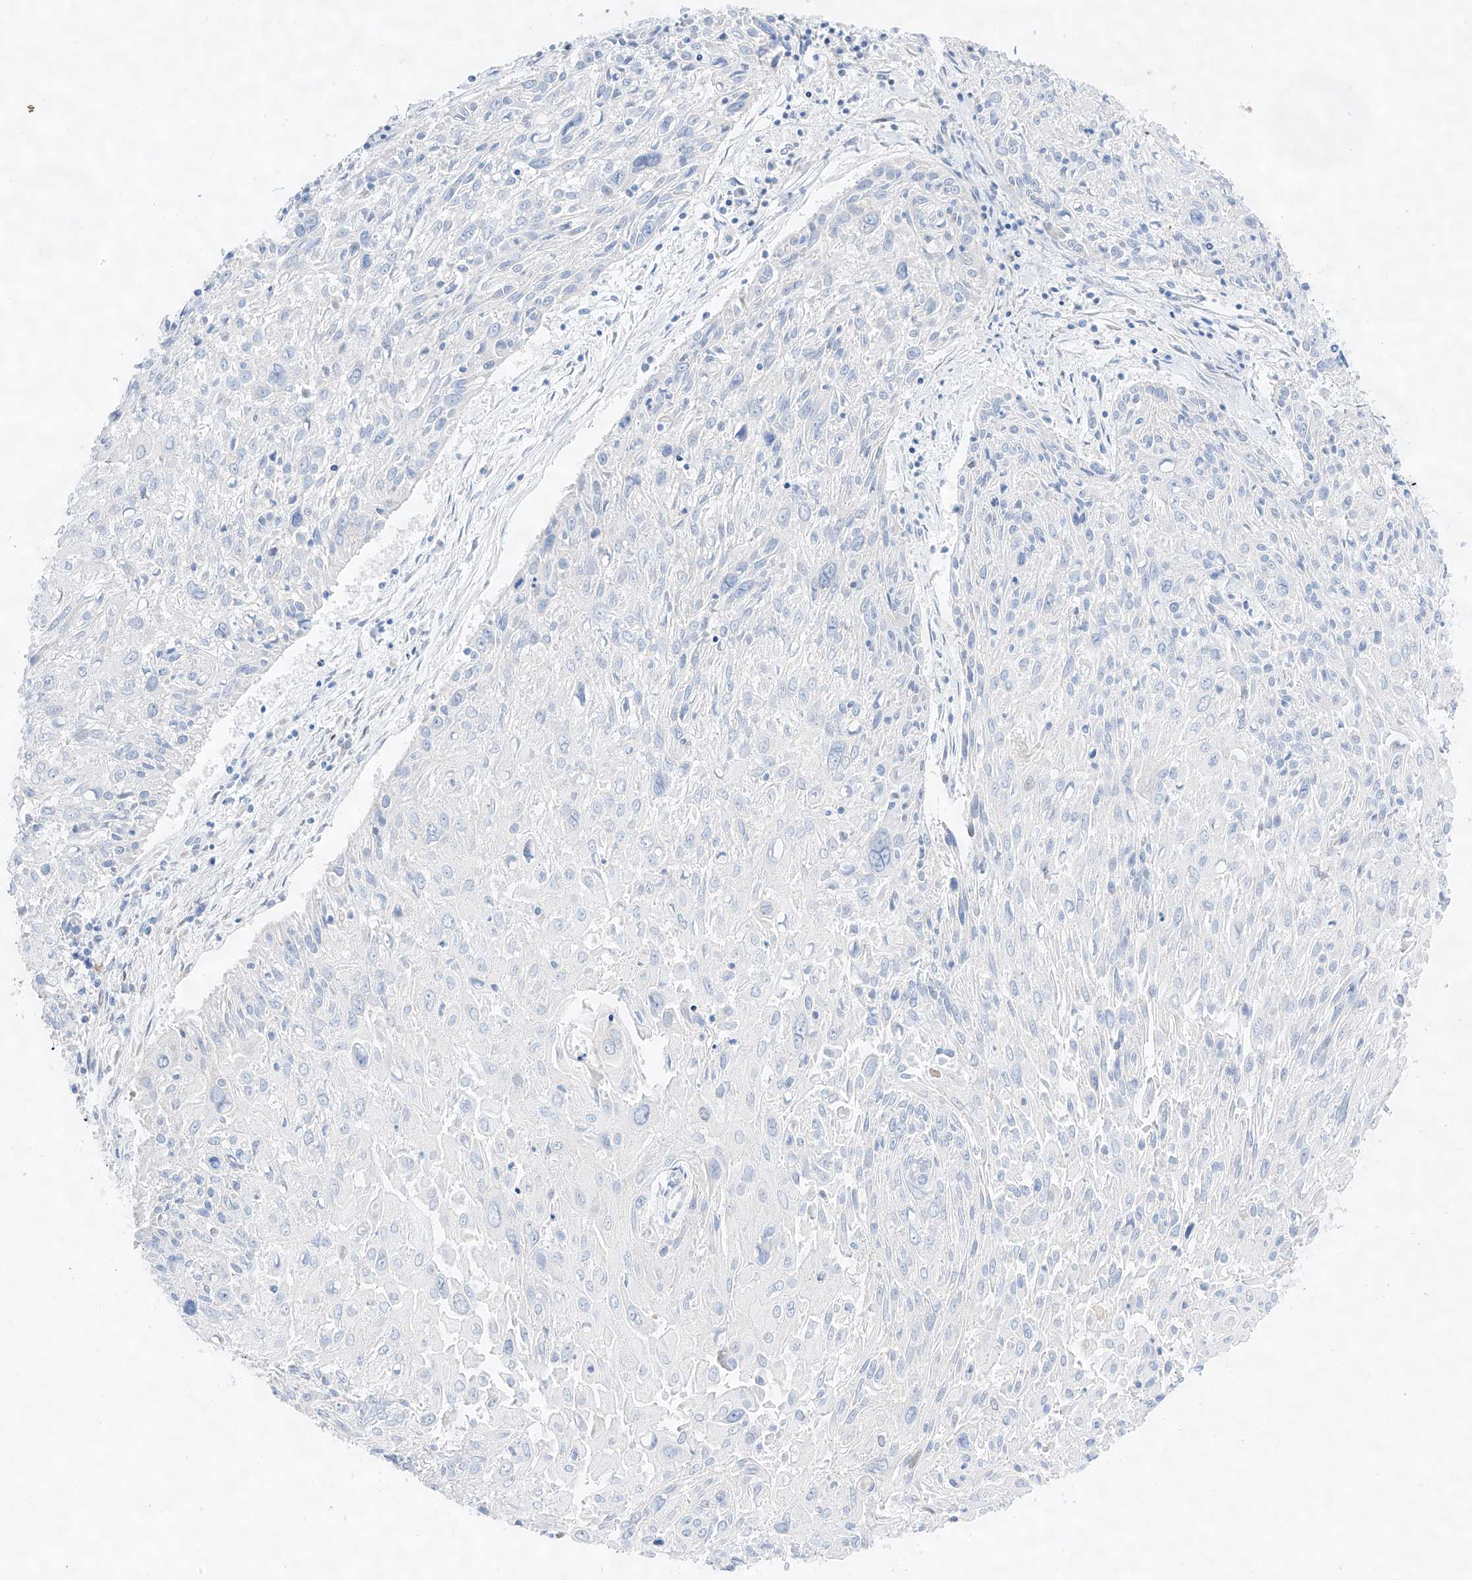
{"staining": {"intensity": "negative", "quantity": "none", "location": "none"}, "tissue": "cervical cancer", "cell_type": "Tumor cells", "image_type": "cancer", "snomed": [{"axis": "morphology", "description": "Squamous cell carcinoma, NOS"}, {"axis": "topography", "description": "Cervix"}], "caption": "Immunohistochemistry of cervical squamous cell carcinoma shows no positivity in tumor cells.", "gene": "NT5C3B", "patient": {"sex": "female", "age": 51}}